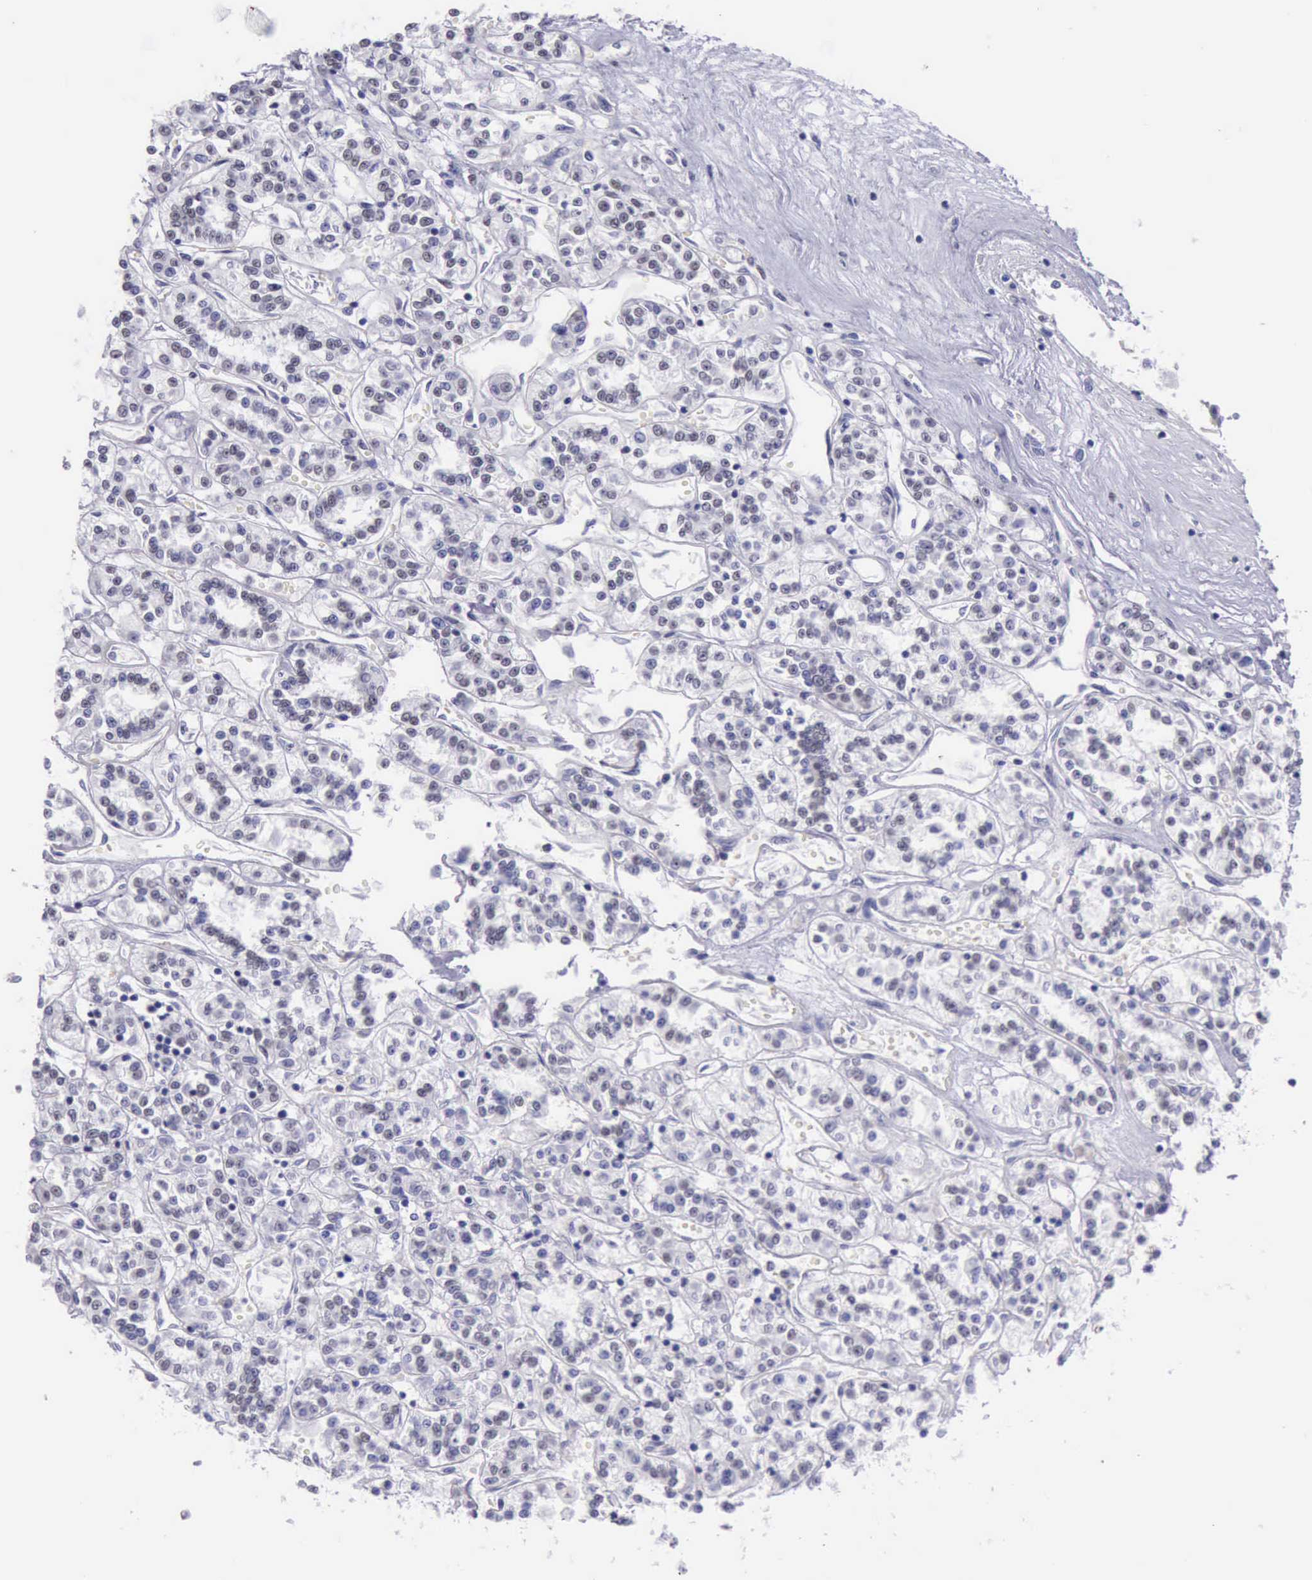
{"staining": {"intensity": "weak", "quantity": "25%-75%", "location": "nuclear"}, "tissue": "renal cancer", "cell_type": "Tumor cells", "image_type": "cancer", "snomed": [{"axis": "morphology", "description": "Adenocarcinoma, NOS"}, {"axis": "topography", "description": "Kidney"}], "caption": "Immunohistochemistry (DAB (3,3'-diaminobenzidine)) staining of renal adenocarcinoma exhibits weak nuclear protein staining in about 25%-75% of tumor cells.", "gene": "EP300", "patient": {"sex": "female", "age": 76}}